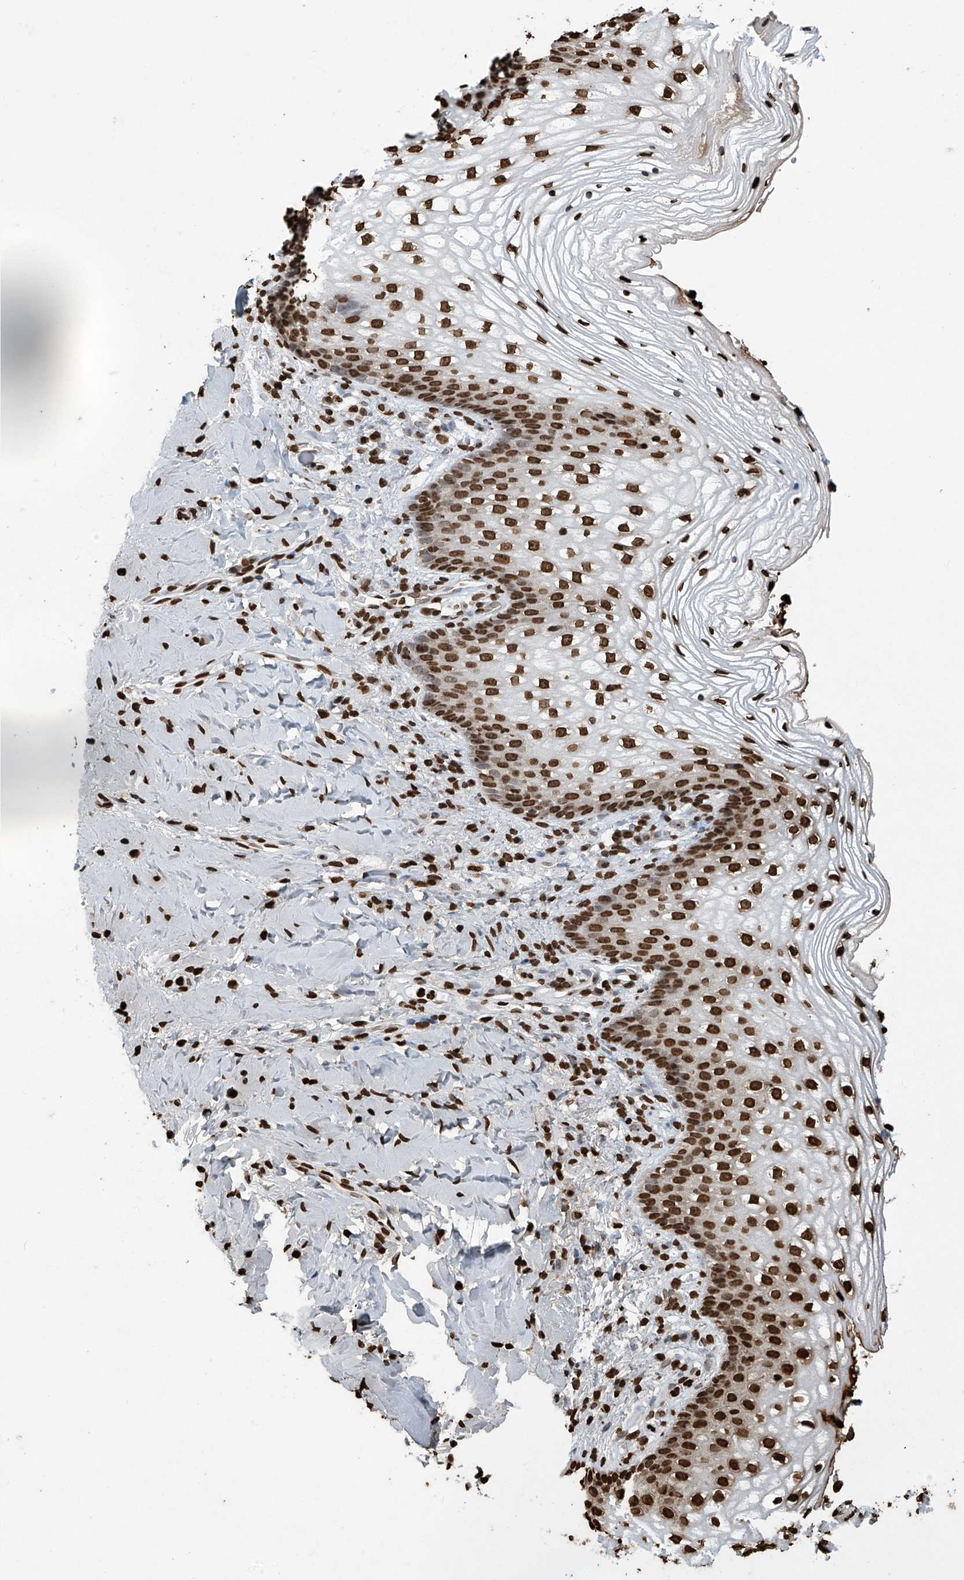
{"staining": {"intensity": "strong", "quantity": ">75%", "location": "nuclear"}, "tissue": "vagina", "cell_type": "Squamous epithelial cells", "image_type": "normal", "snomed": [{"axis": "morphology", "description": "Normal tissue, NOS"}, {"axis": "topography", "description": "Vagina"}], "caption": "Immunohistochemical staining of benign vagina shows high levels of strong nuclear staining in approximately >75% of squamous epithelial cells. (DAB = brown stain, brightfield microscopy at high magnification).", "gene": "H3", "patient": {"sex": "female", "age": 60}}